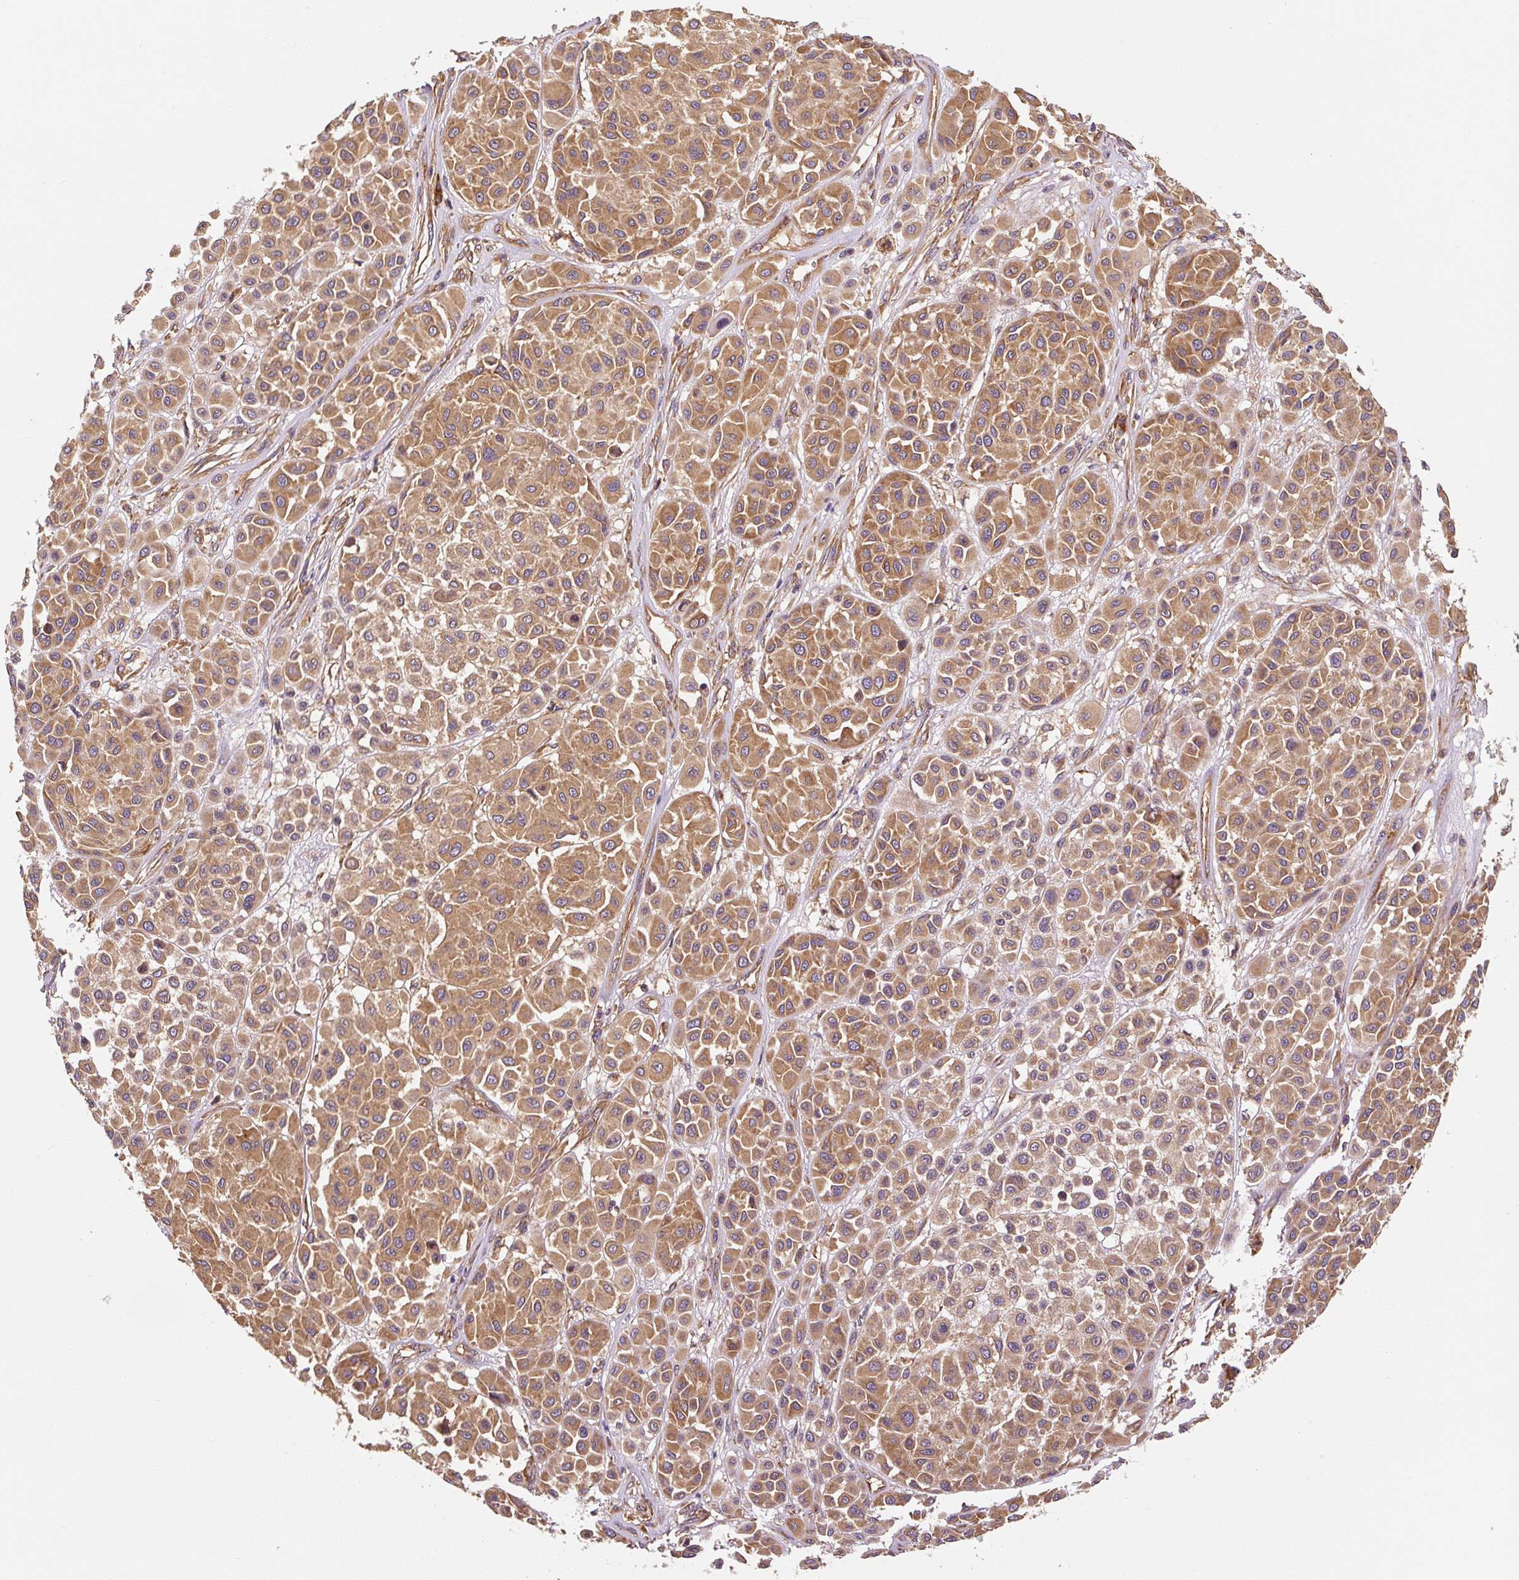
{"staining": {"intensity": "moderate", "quantity": ">75%", "location": "cytoplasmic/membranous"}, "tissue": "melanoma", "cell_type": "Tumor cells", "image_type": "cancer", "snomed": [{"axis": "morphology", "description": "Malignant melanoma, Metastatic site"}, {"axis": "topography", "description": "Soft tissue"}], "caption": "Tumor cells exhibit moderate cytoplasmic/membranous positivity in about >75% of cells in malignant melanoma (metastatic site).", "gene": "EIF2S2", "patient": {"sex": "male", "age": 41}}